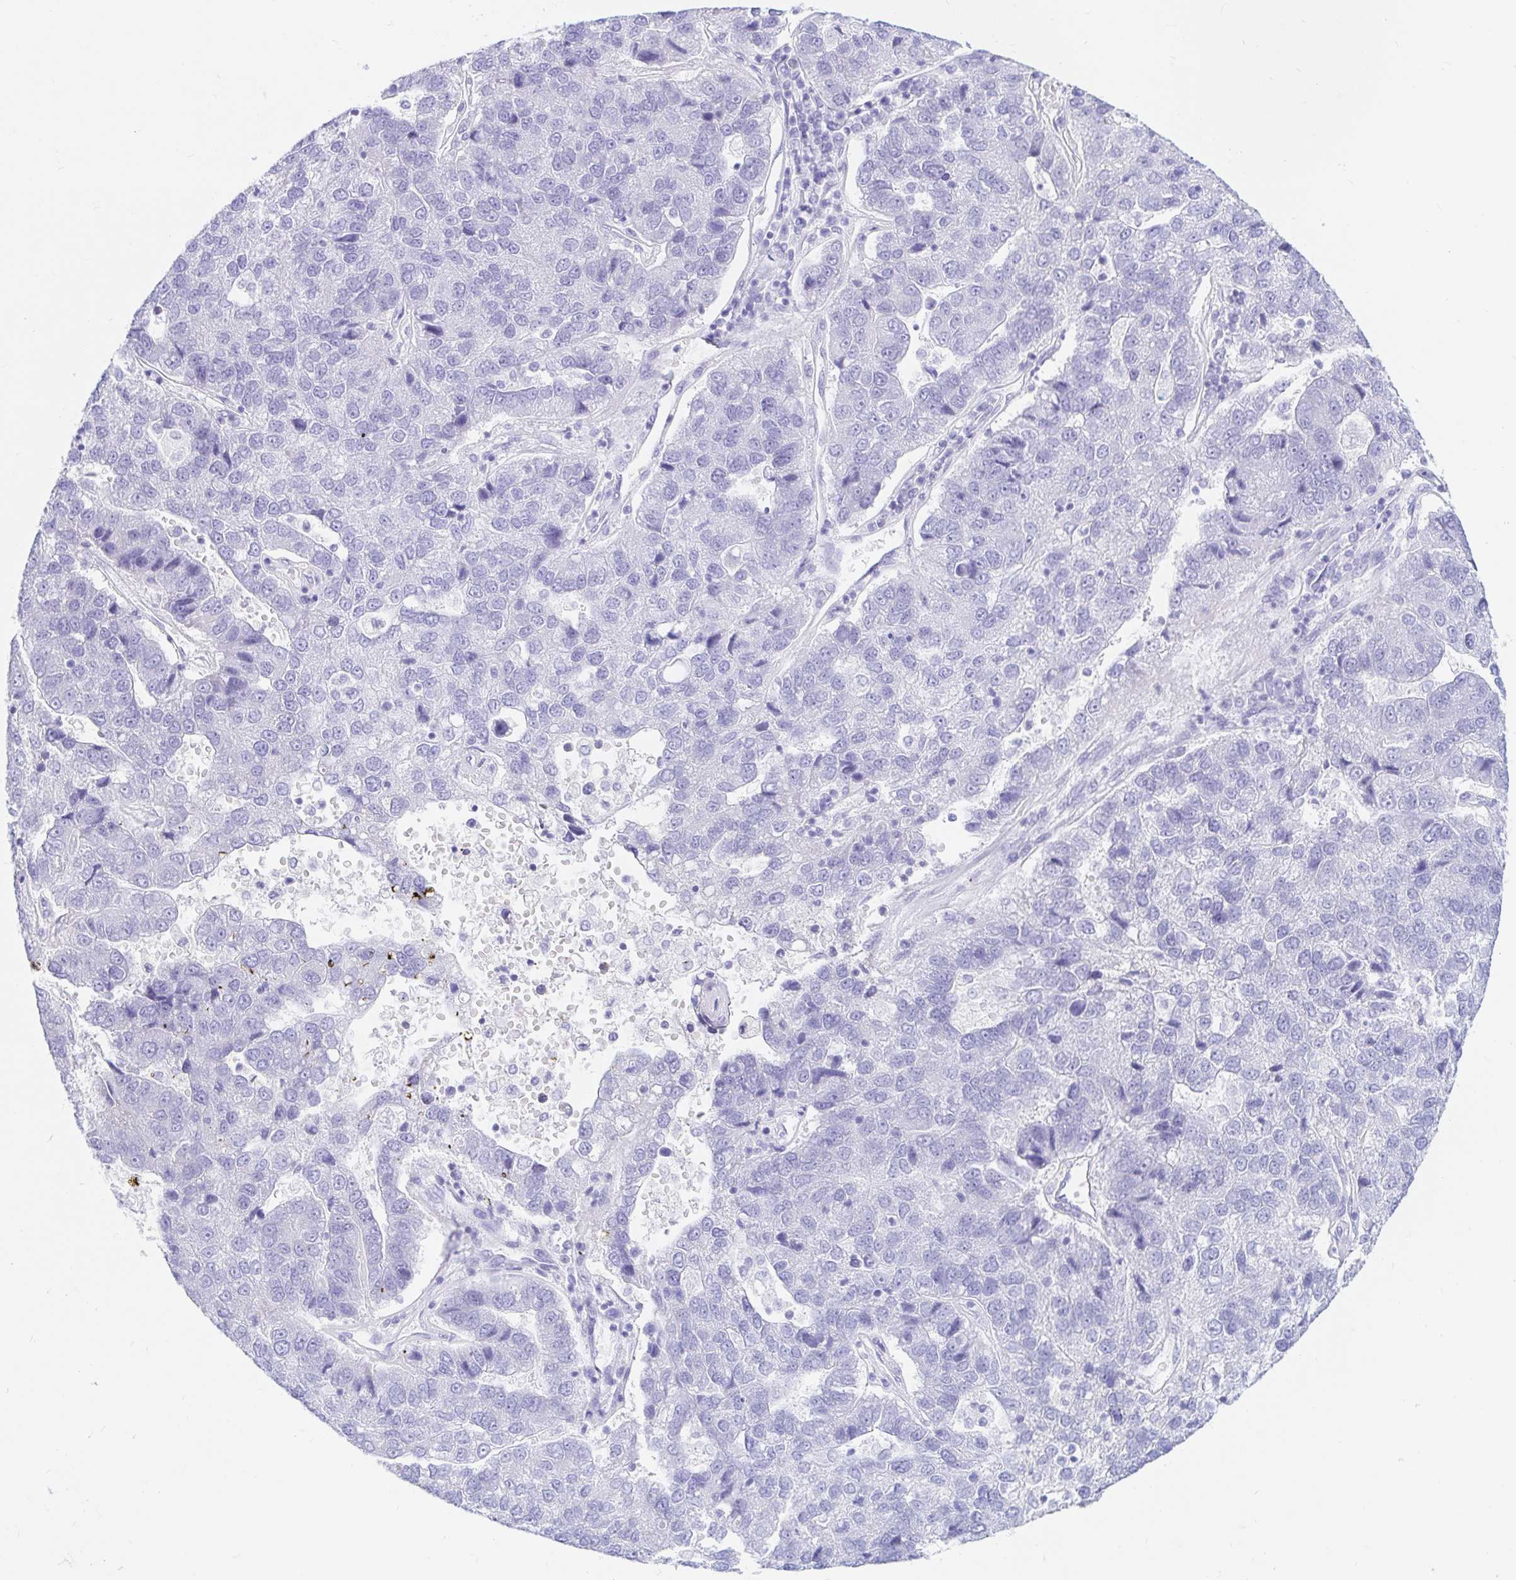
{"staining": {"intensity": "negative", "quantity": "none", "location": "none"}, "tissue": "pancreatic cancer", "cell_type": "Tumor cells", "image_type": "cancer", "snomed": [{"axis": "morphology", "description": "Adenocarcinoma, NOS"}, {"axis": "topography", "description": "Pancreas"}], "caption": "Immunohistochemical staining of human pancreatic cancer (adenocarcinoma) exhibits no significant expression in tumor cells. The staining was performed using DAB (3,3'-diaminobenzidine) to visualize the protein expression in brown, while the nuclei were stained in blue with hematoxylin (Magnification: 20x).", "gene": "PPP1R1B", "patient": {"sex": "female", "age": 61}}